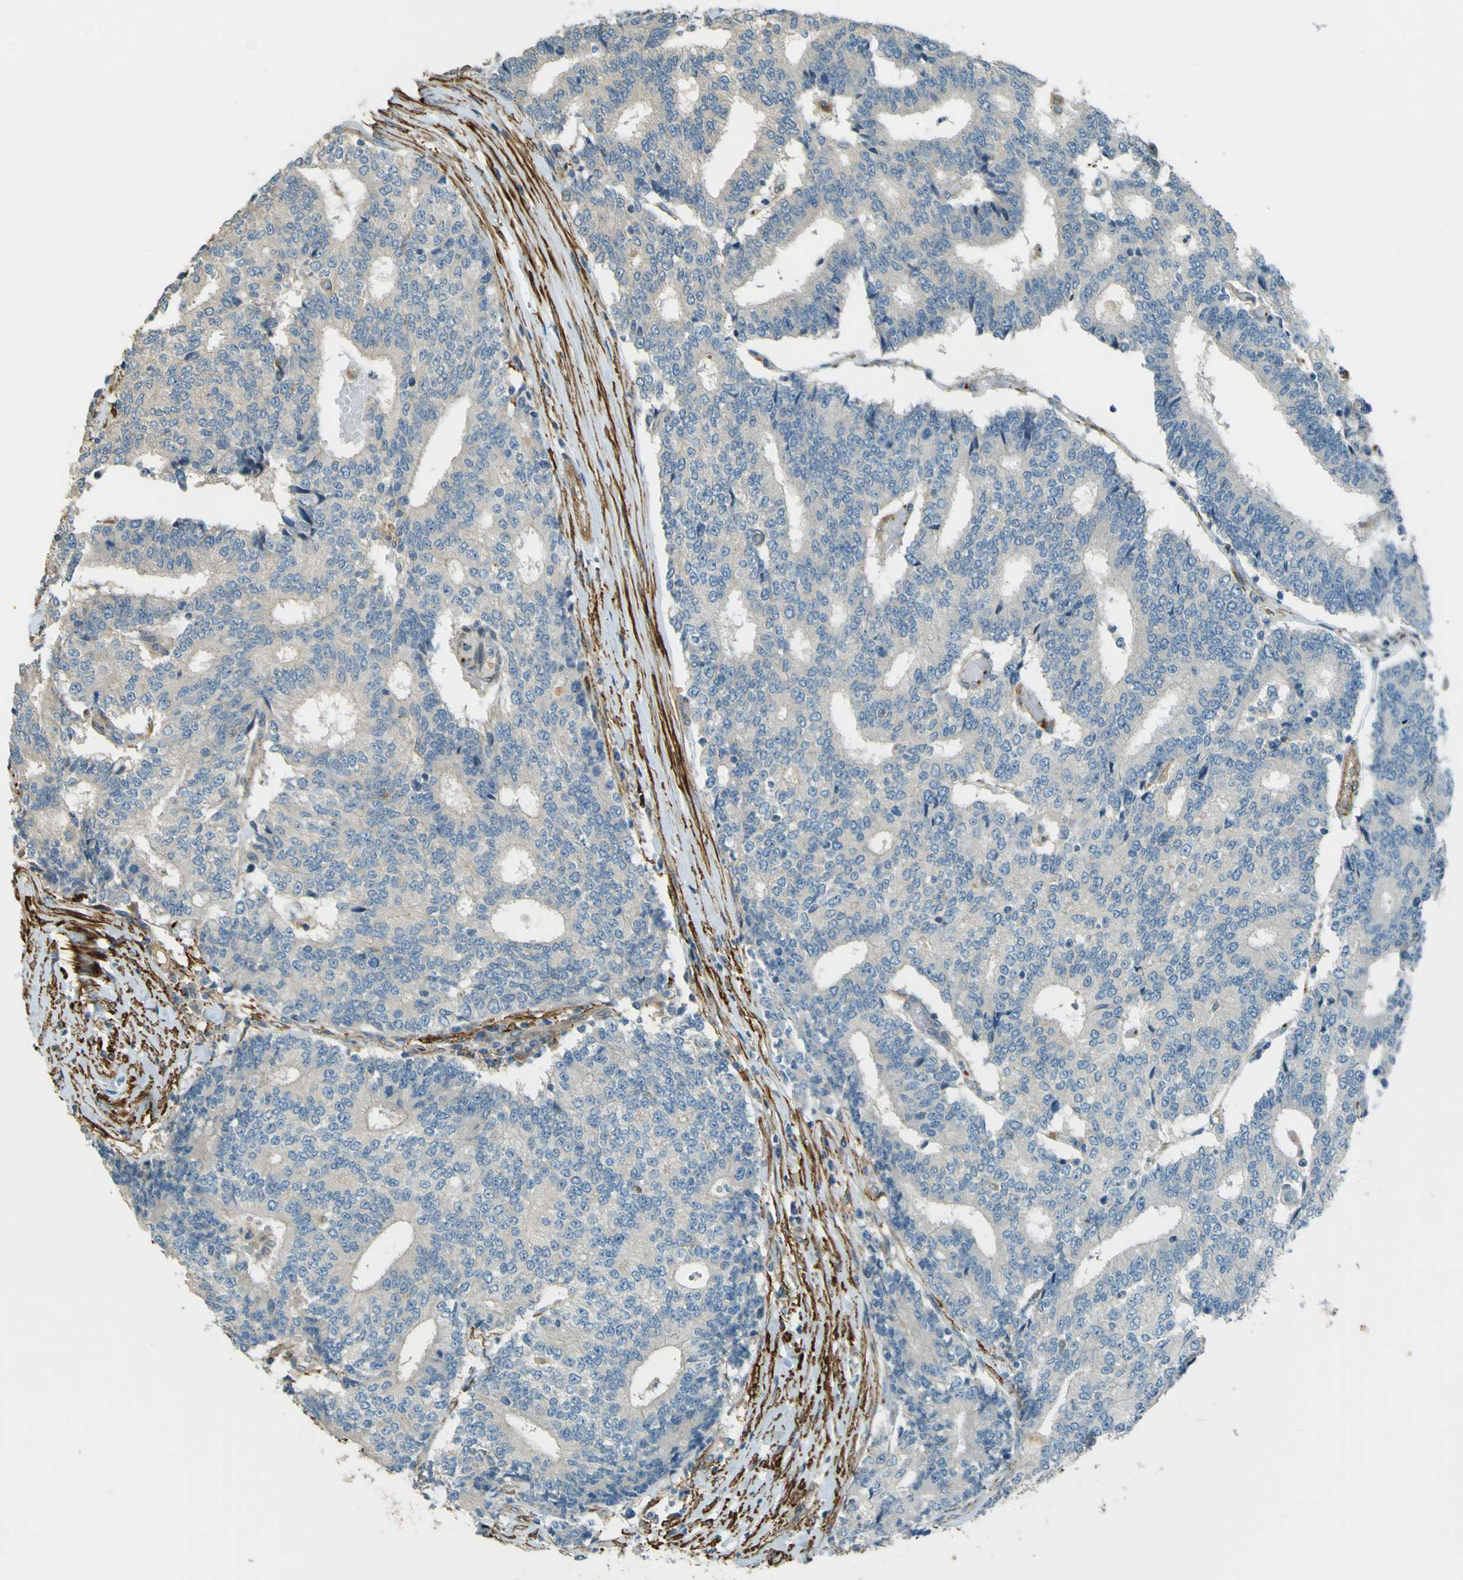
{"staining": {"intensity": "negative", "quantity": "none", "location": "none"}, "tissue": "prostate cancer", "cell_type": "Tumor cells", "image_type": "cancer", "snomed": [{"axis": "morphology", "description": "Normal tissue, NOS"}, {"axis": "morphology", "description": "Adenocarcinoma, High grade"}, {"axis": "topography", "description": "Prostate"}, {"axis": "topography", "description": "Seminal veicle"}], "caption": "Immunohistochemistry of human prostate high-grade adenocarcinoma displays no expression in tumor cells.", "gene": "NEXN", "patient": {"sex": "male", "age": 55}}